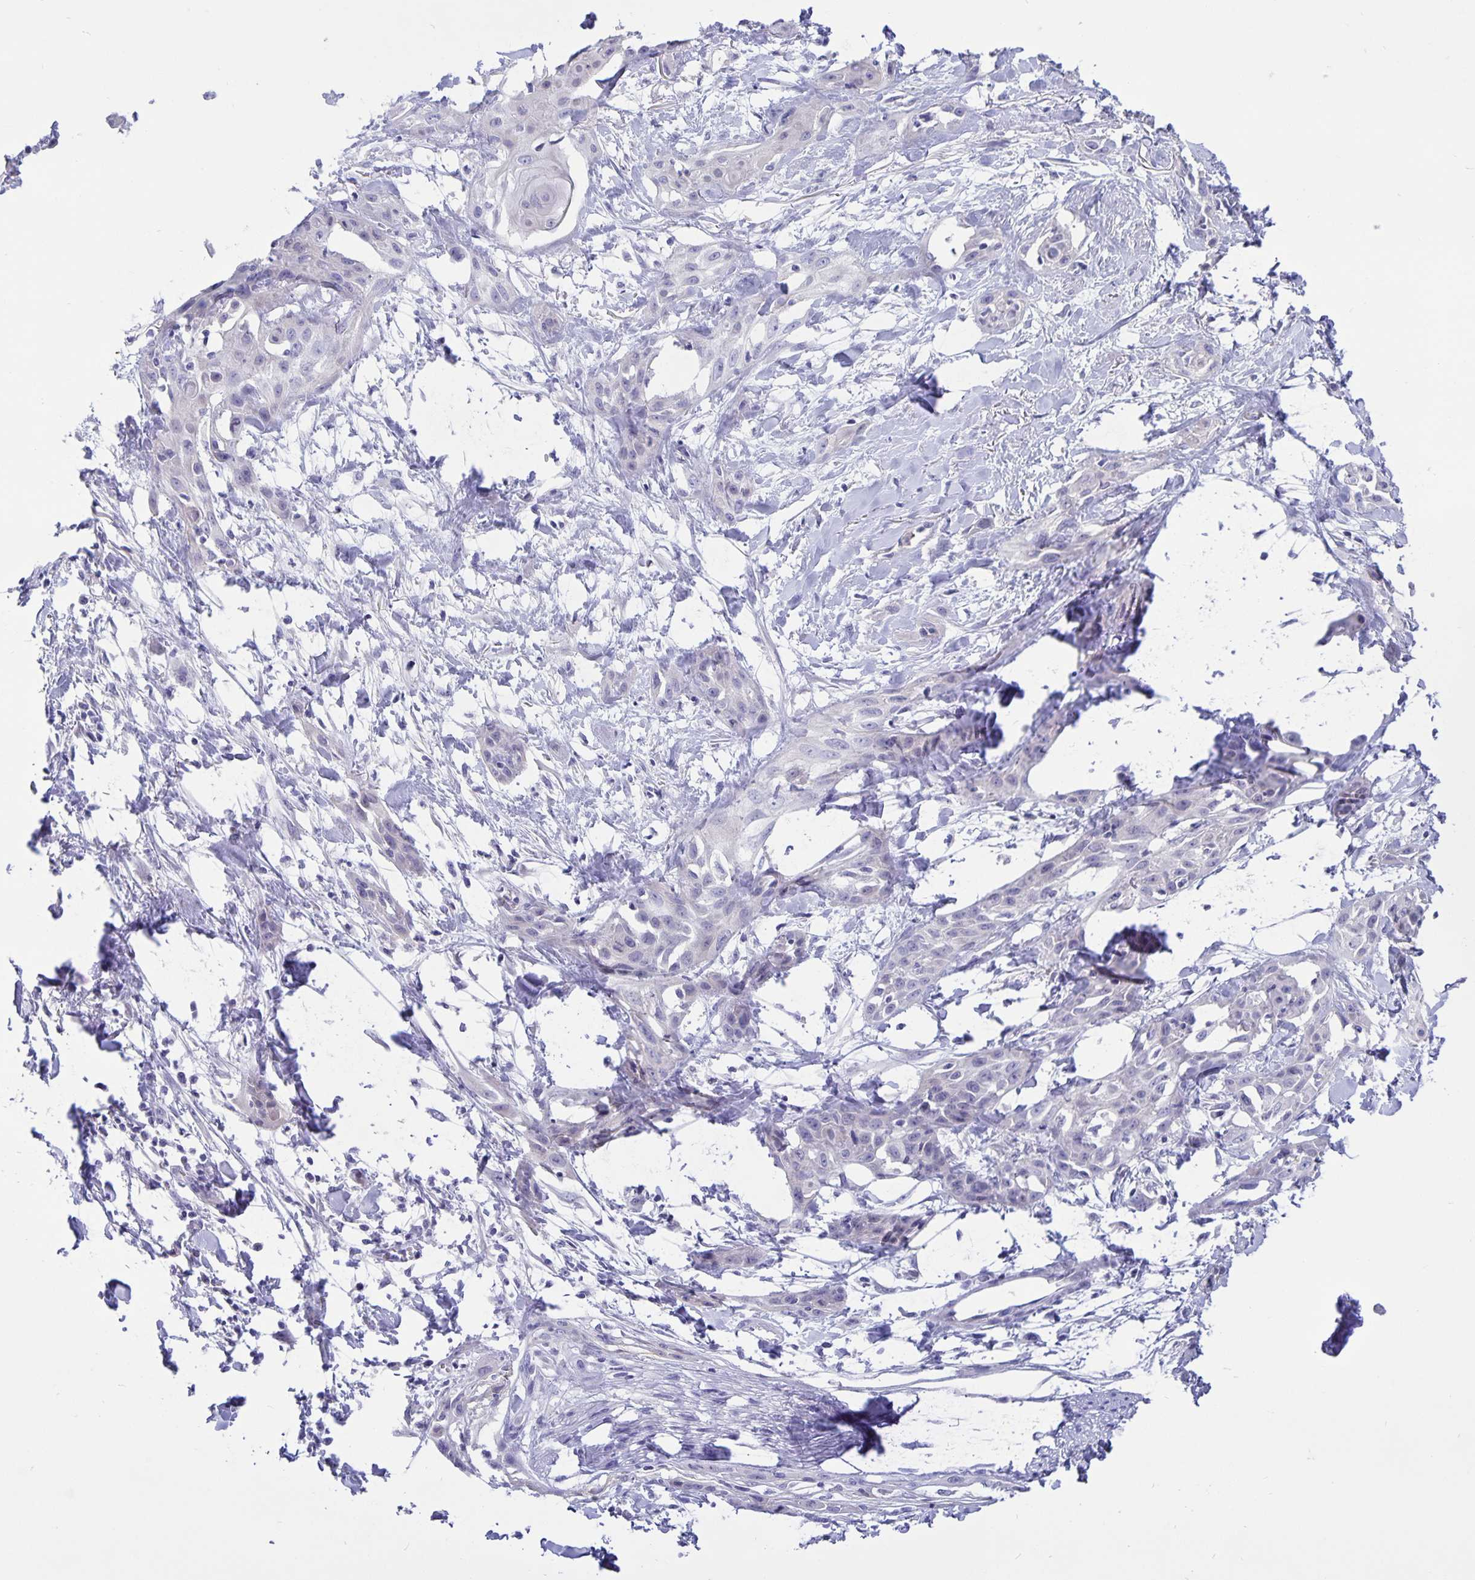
{"staining": {"intensity": "negative", "quantity": "none", "location": "none"}, "tissue": "skin cancer", "cell_type": "Tumor cells", "image_type": "cancer", "snomed": [{"axis": "morphology", "description": "Squamous cell carcinoma, NOS"}, {"axis": "topography", "description": "Skin"}, {"axis": "topography", "description": "Anal"}], "caption": "Immunohistochemistry (IHC) photomicrograph of neoplastic tissue: human skin cancer (squamous cell carcinoma) stained with DAB displays no significant protein positivity in tumor cells.", "gene": "ERMN", "patient": {"sex": "male", "age": 64}}